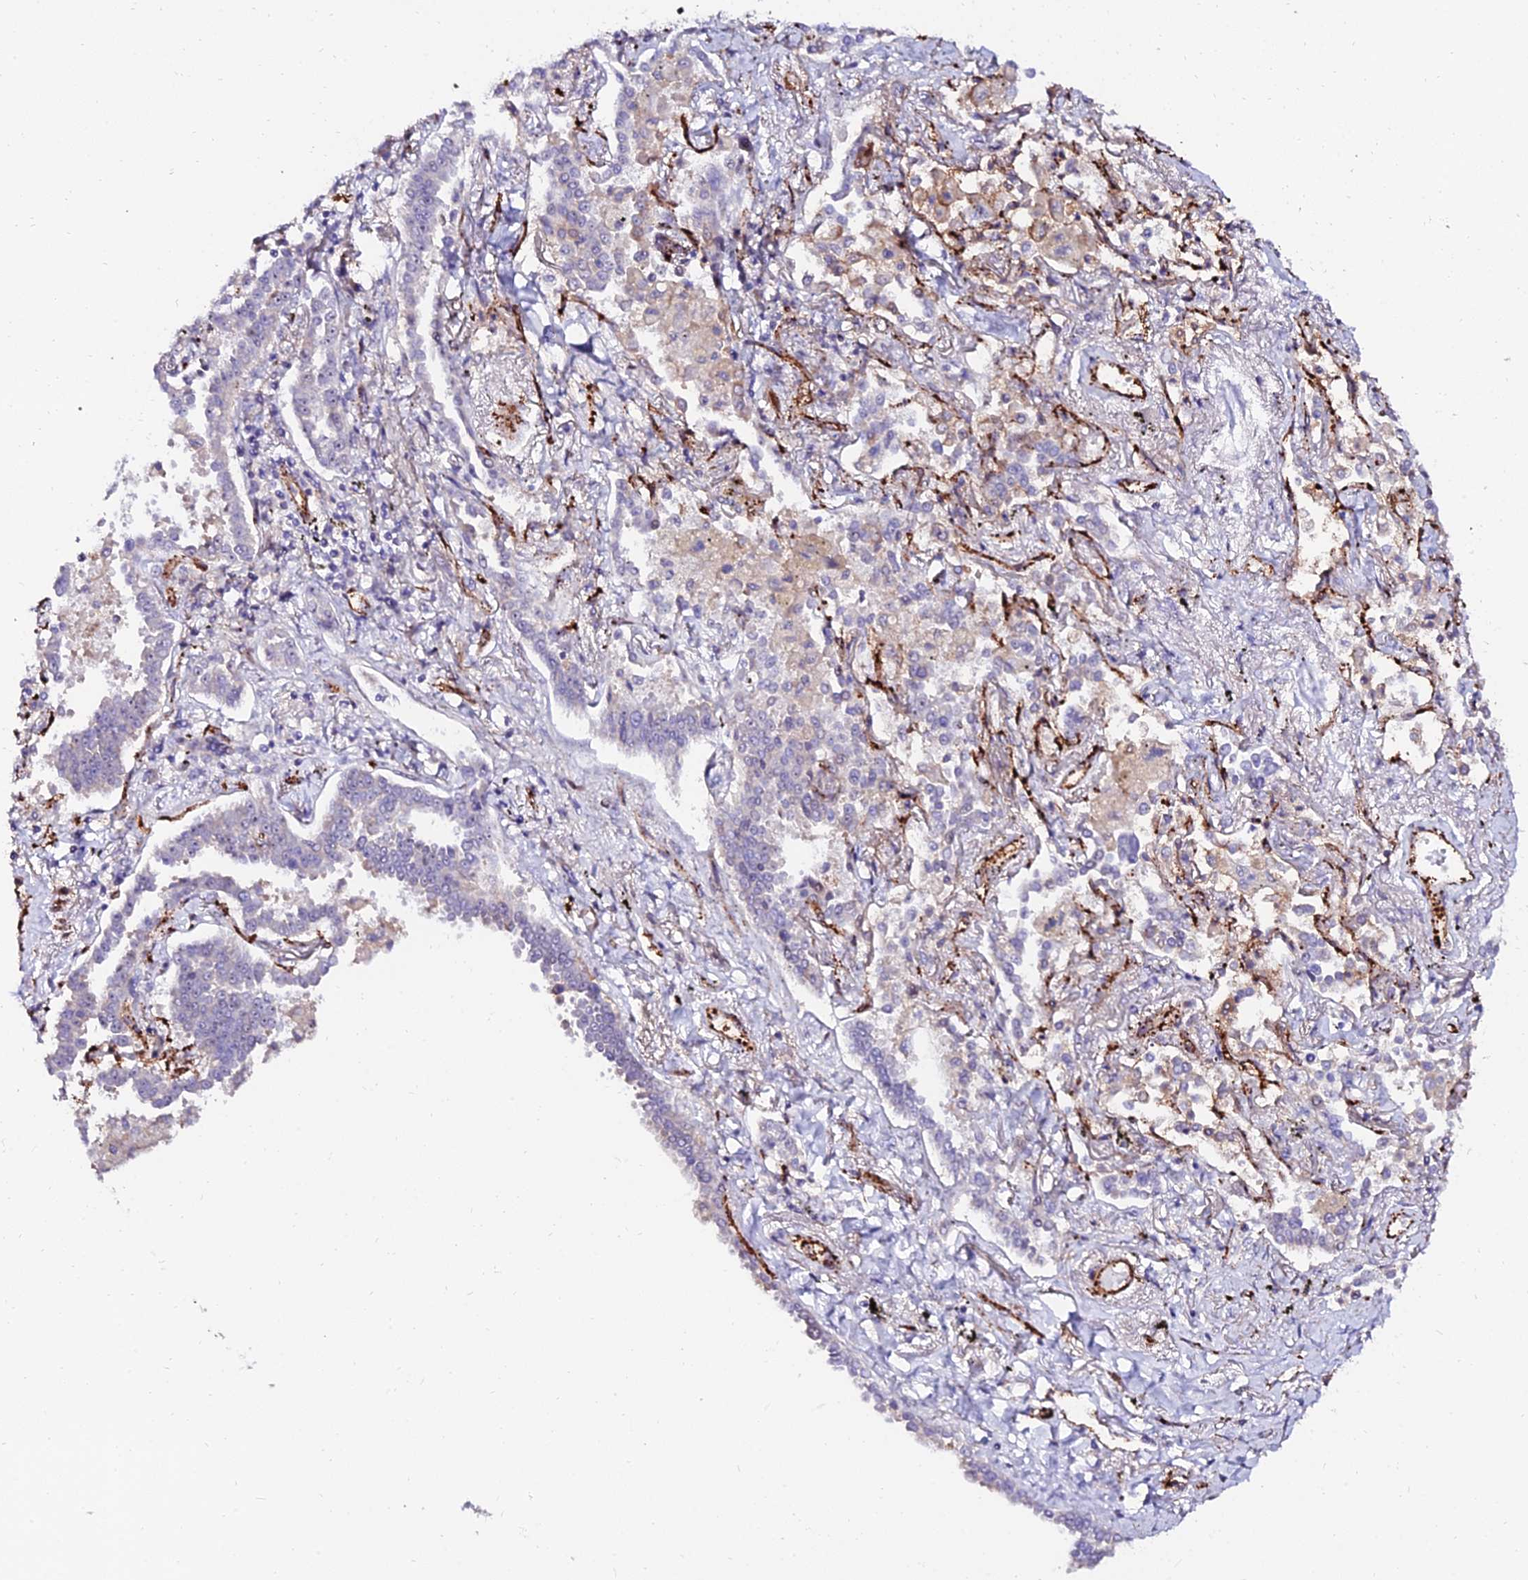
{"staining": {"intensity": "negative", "quantity": "none", "location": "none"}, "tissue": "lung cancer", "cell_type": "Tumor cells", "image_type": "cancer", "snomed": [{"axis": "morphology", "description": "Adenocarcinoma, NOS"}, {"axis": "topography", "description": "Lung"}], "caption": "Lung adenocarcinoma stained for a protein using IHC demonstrates no staining tumor cells.", "gene": "ALDH3B2", "patient": {"sex": "male", "age": 67}}